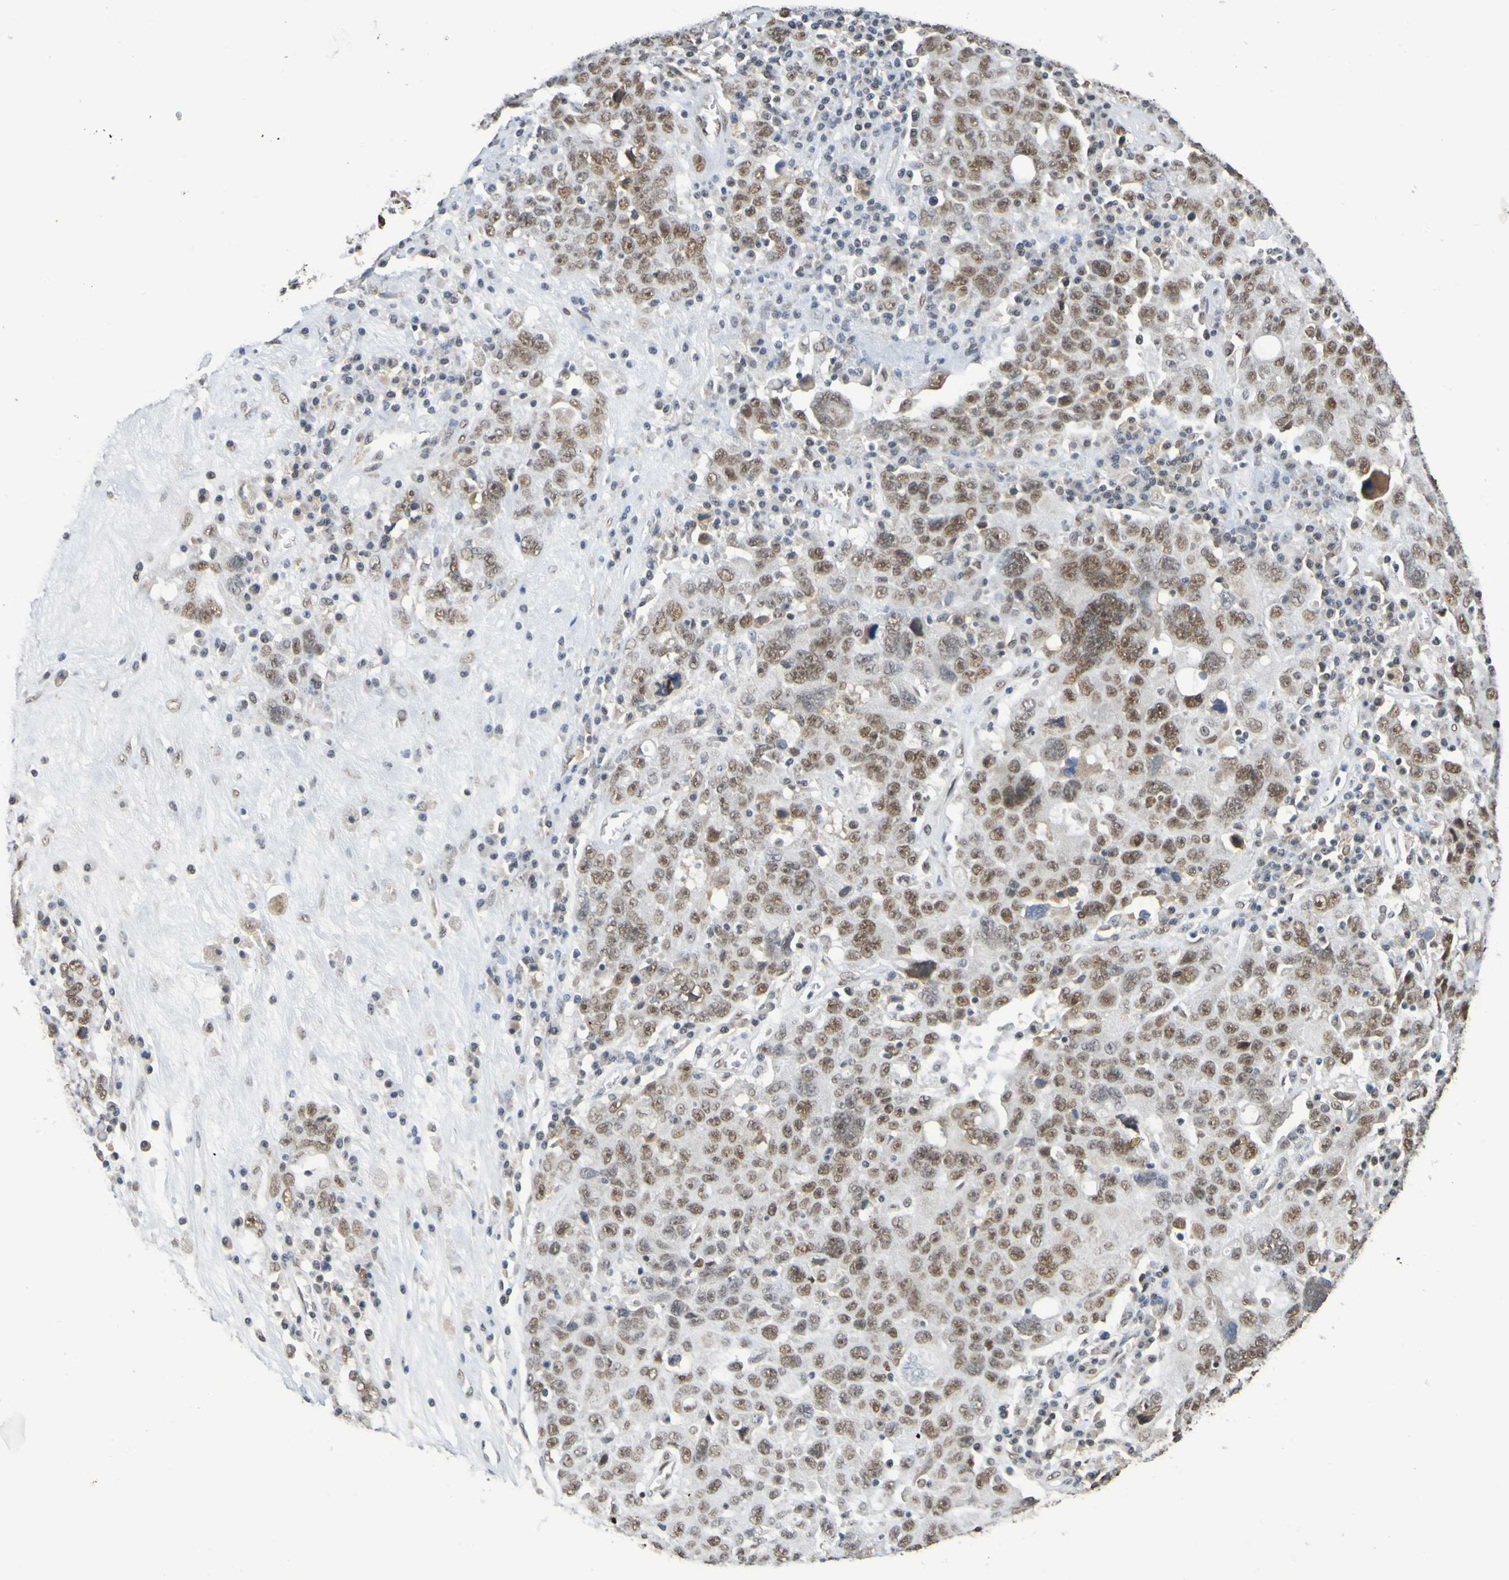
{"staining": {"intensity": "moderate", "quantity": ">75%", "location": "nuclear"}, "tissue": "ovarian cancer", "cell_type": "Tumor cells", "image_type": "cancer", "snomed": [{"axis": "morphology", "description": "Carcinoma, endometroid"}, {"axis": "topography", "description": "Ovary"}], "caption": "Immunohistochemical staining of ovarian cancer demonstrates medium levels of moderate nuclear protein positivity in approximately >75% of tumor cells.", "gene": "HDAC2", "patient": {"sex": "female", "age": 62}}